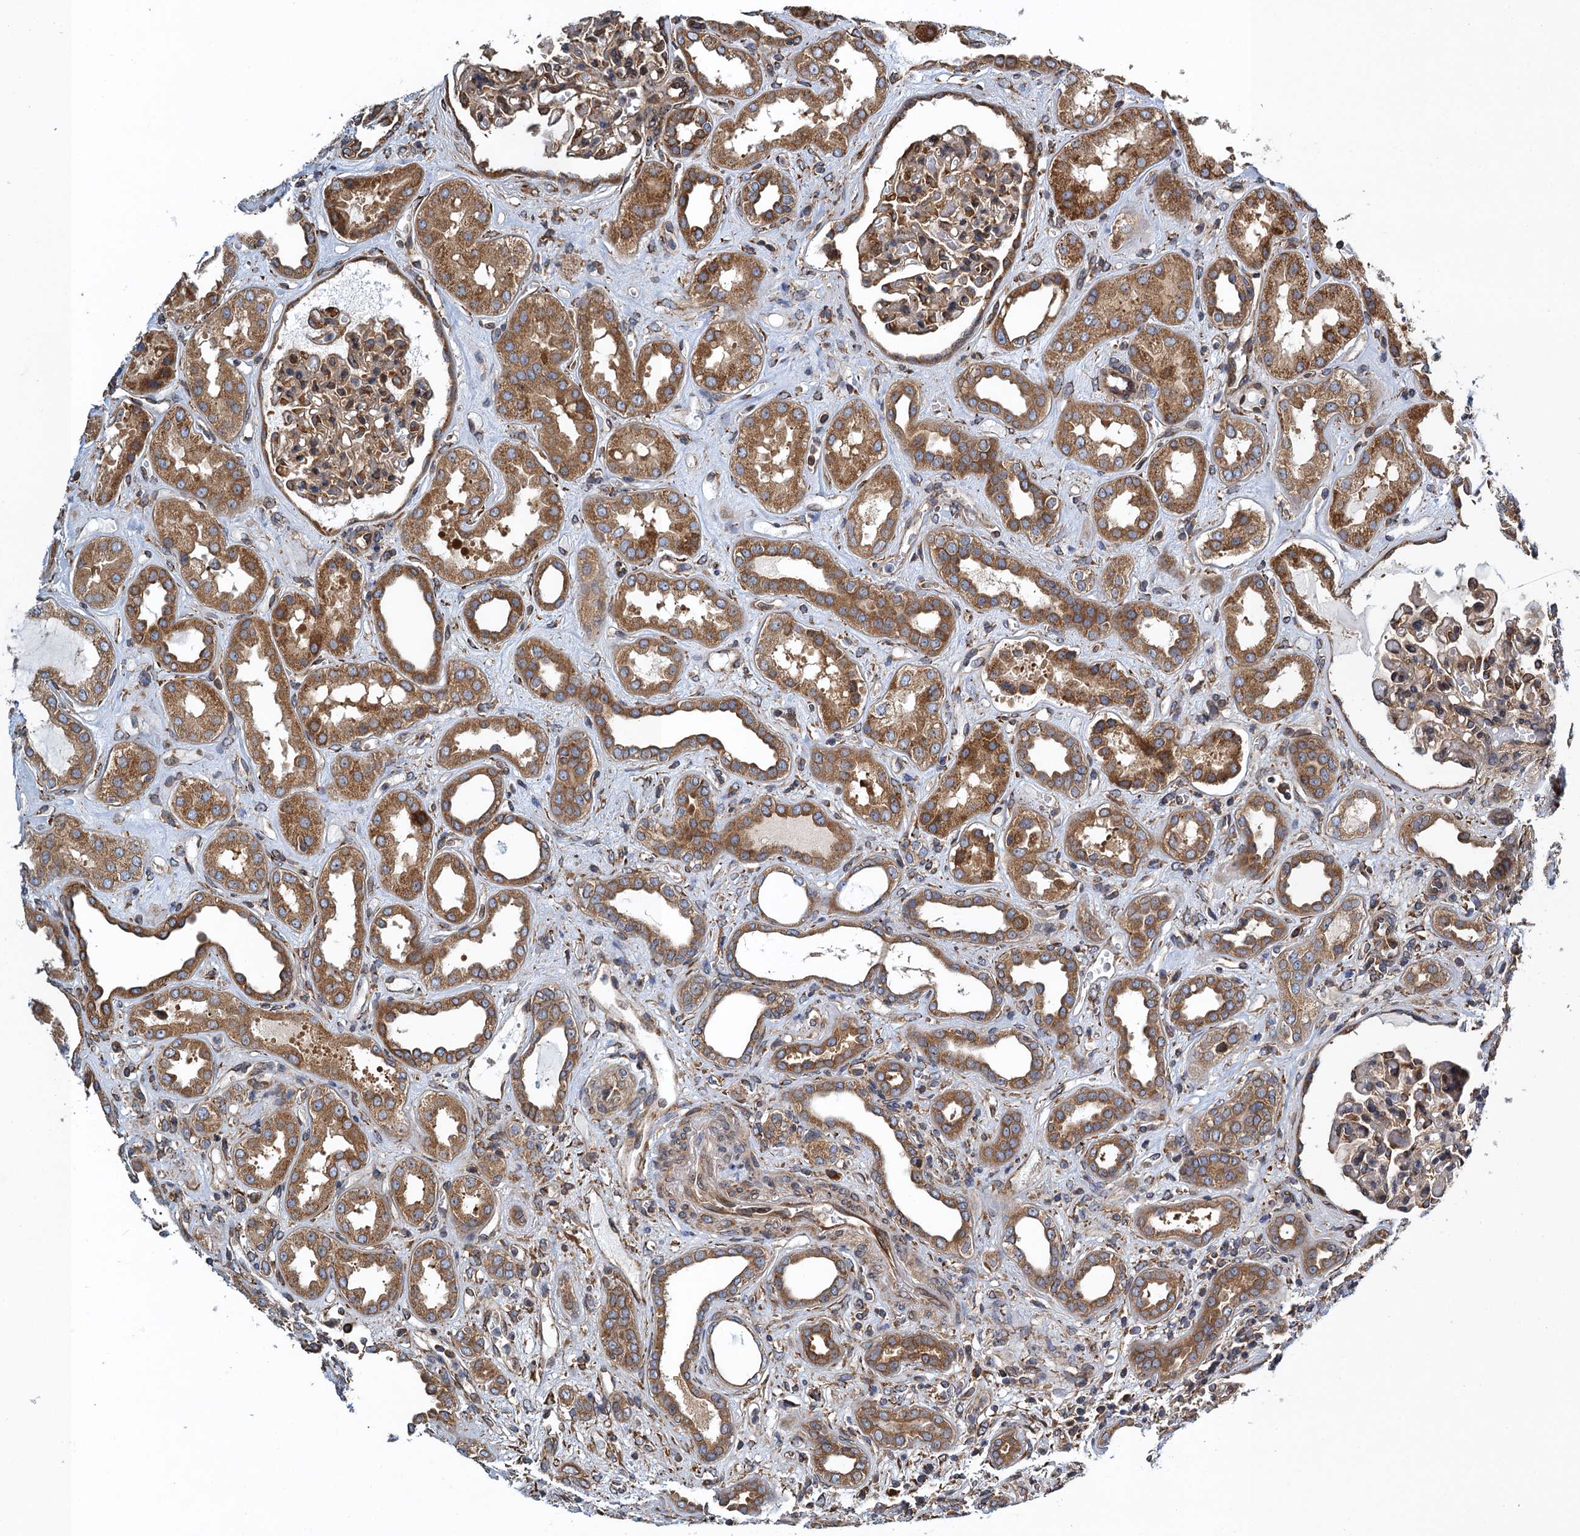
{"staining": {"intensity": "moderate", "quantity": "25%-75%", "location": "cytoplasmic/membranous"}, "tissue": "kidney", "cell_type": "Cells in glomeruli", "image_type": "normal", "snomed": [{"axis": "morphology", "description": "Normal tissue, NOS"}, {"axis": "topography", "description": "Kidney"}], "caption": "Immunohistochemical staining of unremarkable human kidney displays medium levels of moderate cytoplasmic/membranous expression in approximately 25%-75% of cells in glomeruli.", "gene": "MDM1", "patient": {"sex": "male", "age": 59}}